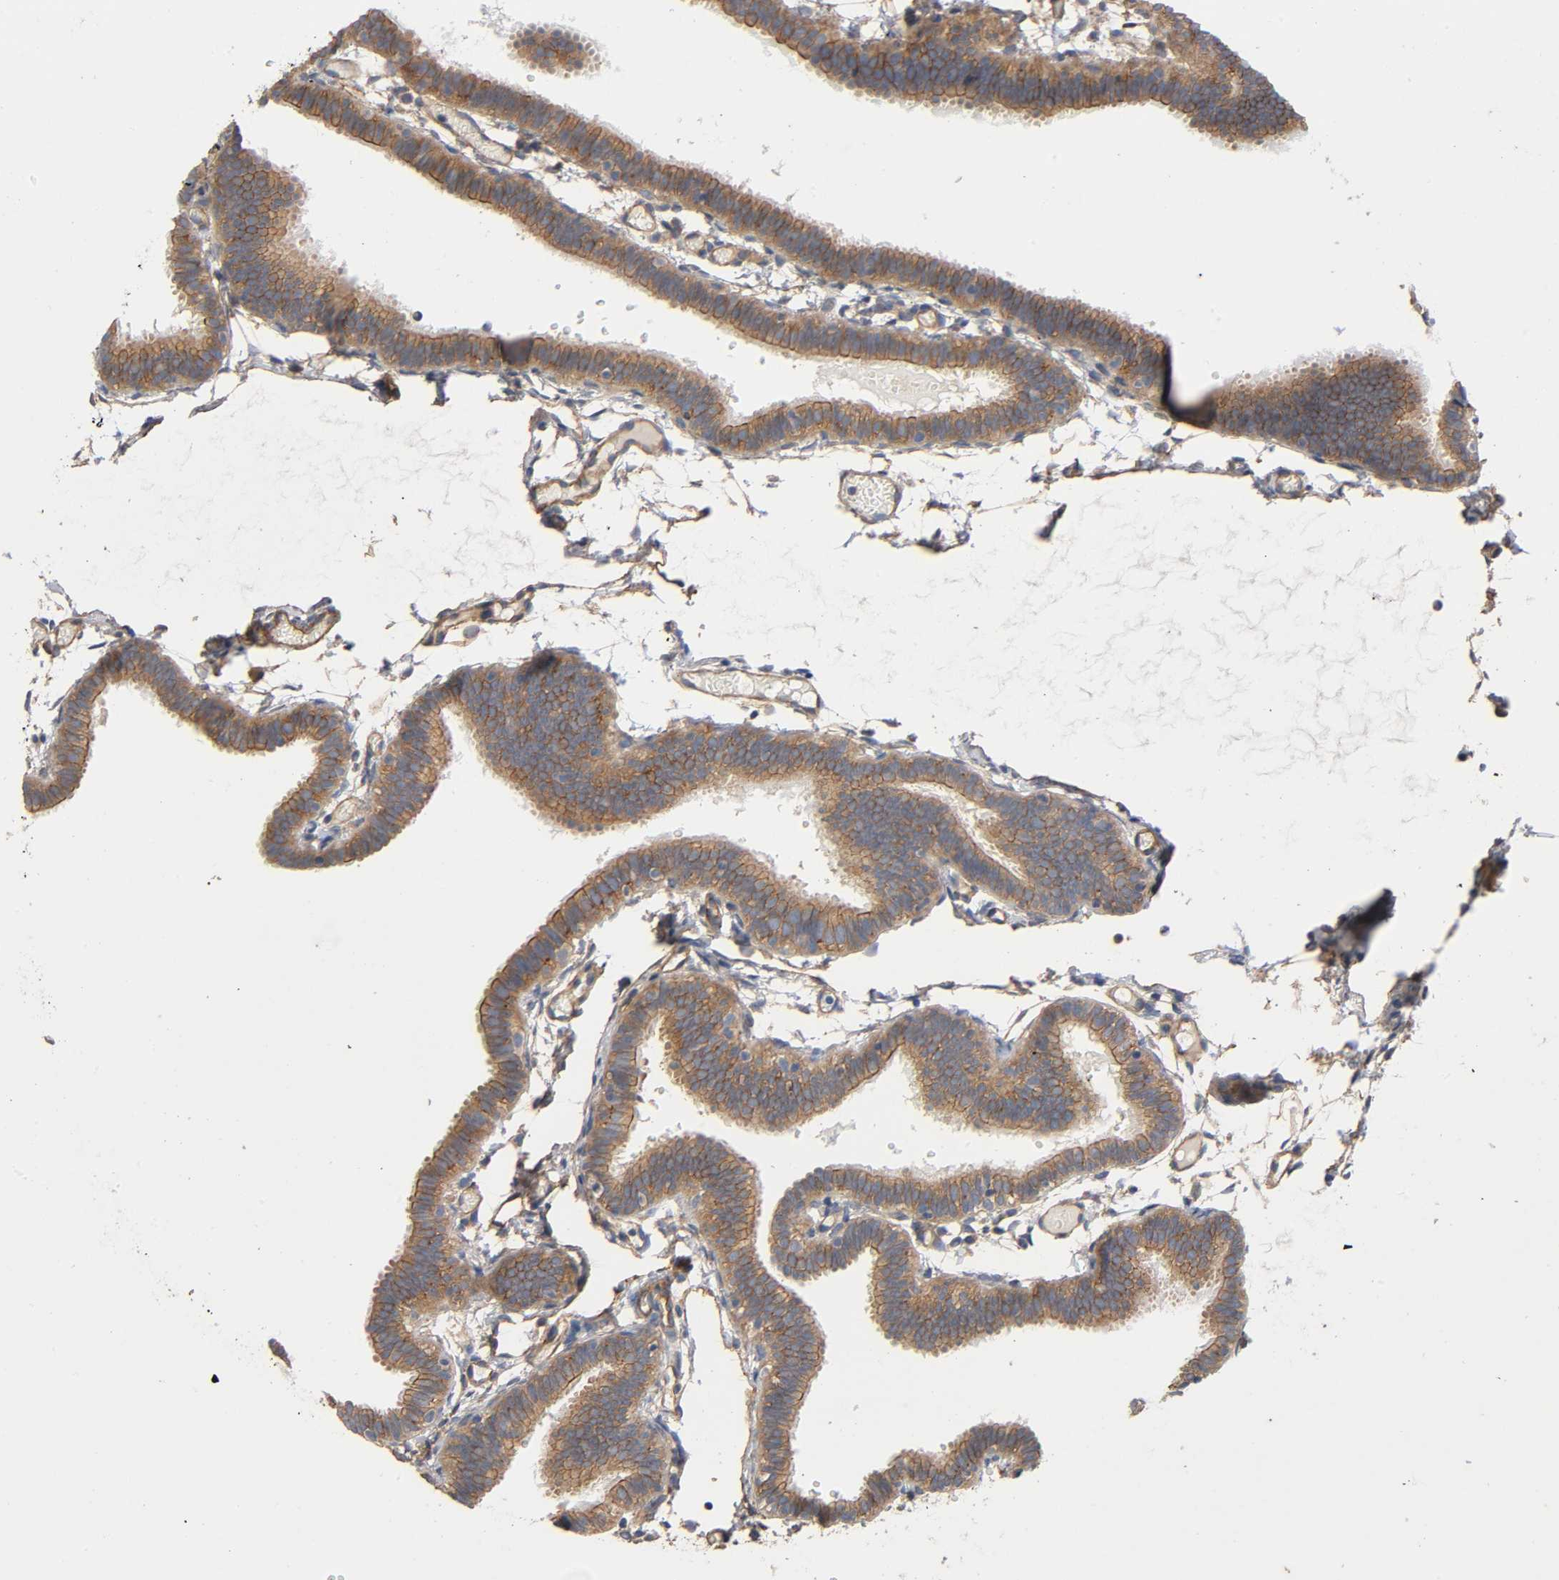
{"staining": {"intensity": "moderate", "quantity": ">75%", "location": "cytoplasmic/membranous"}, "tissue": "fallopian tube", "cell_type": "Glandular cells", "image_type": "normal", "snomed": [{"axis": "morphology", "description": "Normal tissue, NOS"}, {"axis": "topography", "description": "Fallopian tube"}], "caption": "Glandular cells display medium levels of moderate cytoplasmic/membranous expression in approximately >75% of cells in normal fallopian tube. (brown staining indicates protein expression, while blue staining denotes nuclei).", "gene": "MARS1", "patient": {"sex": "female", "age": 29}}